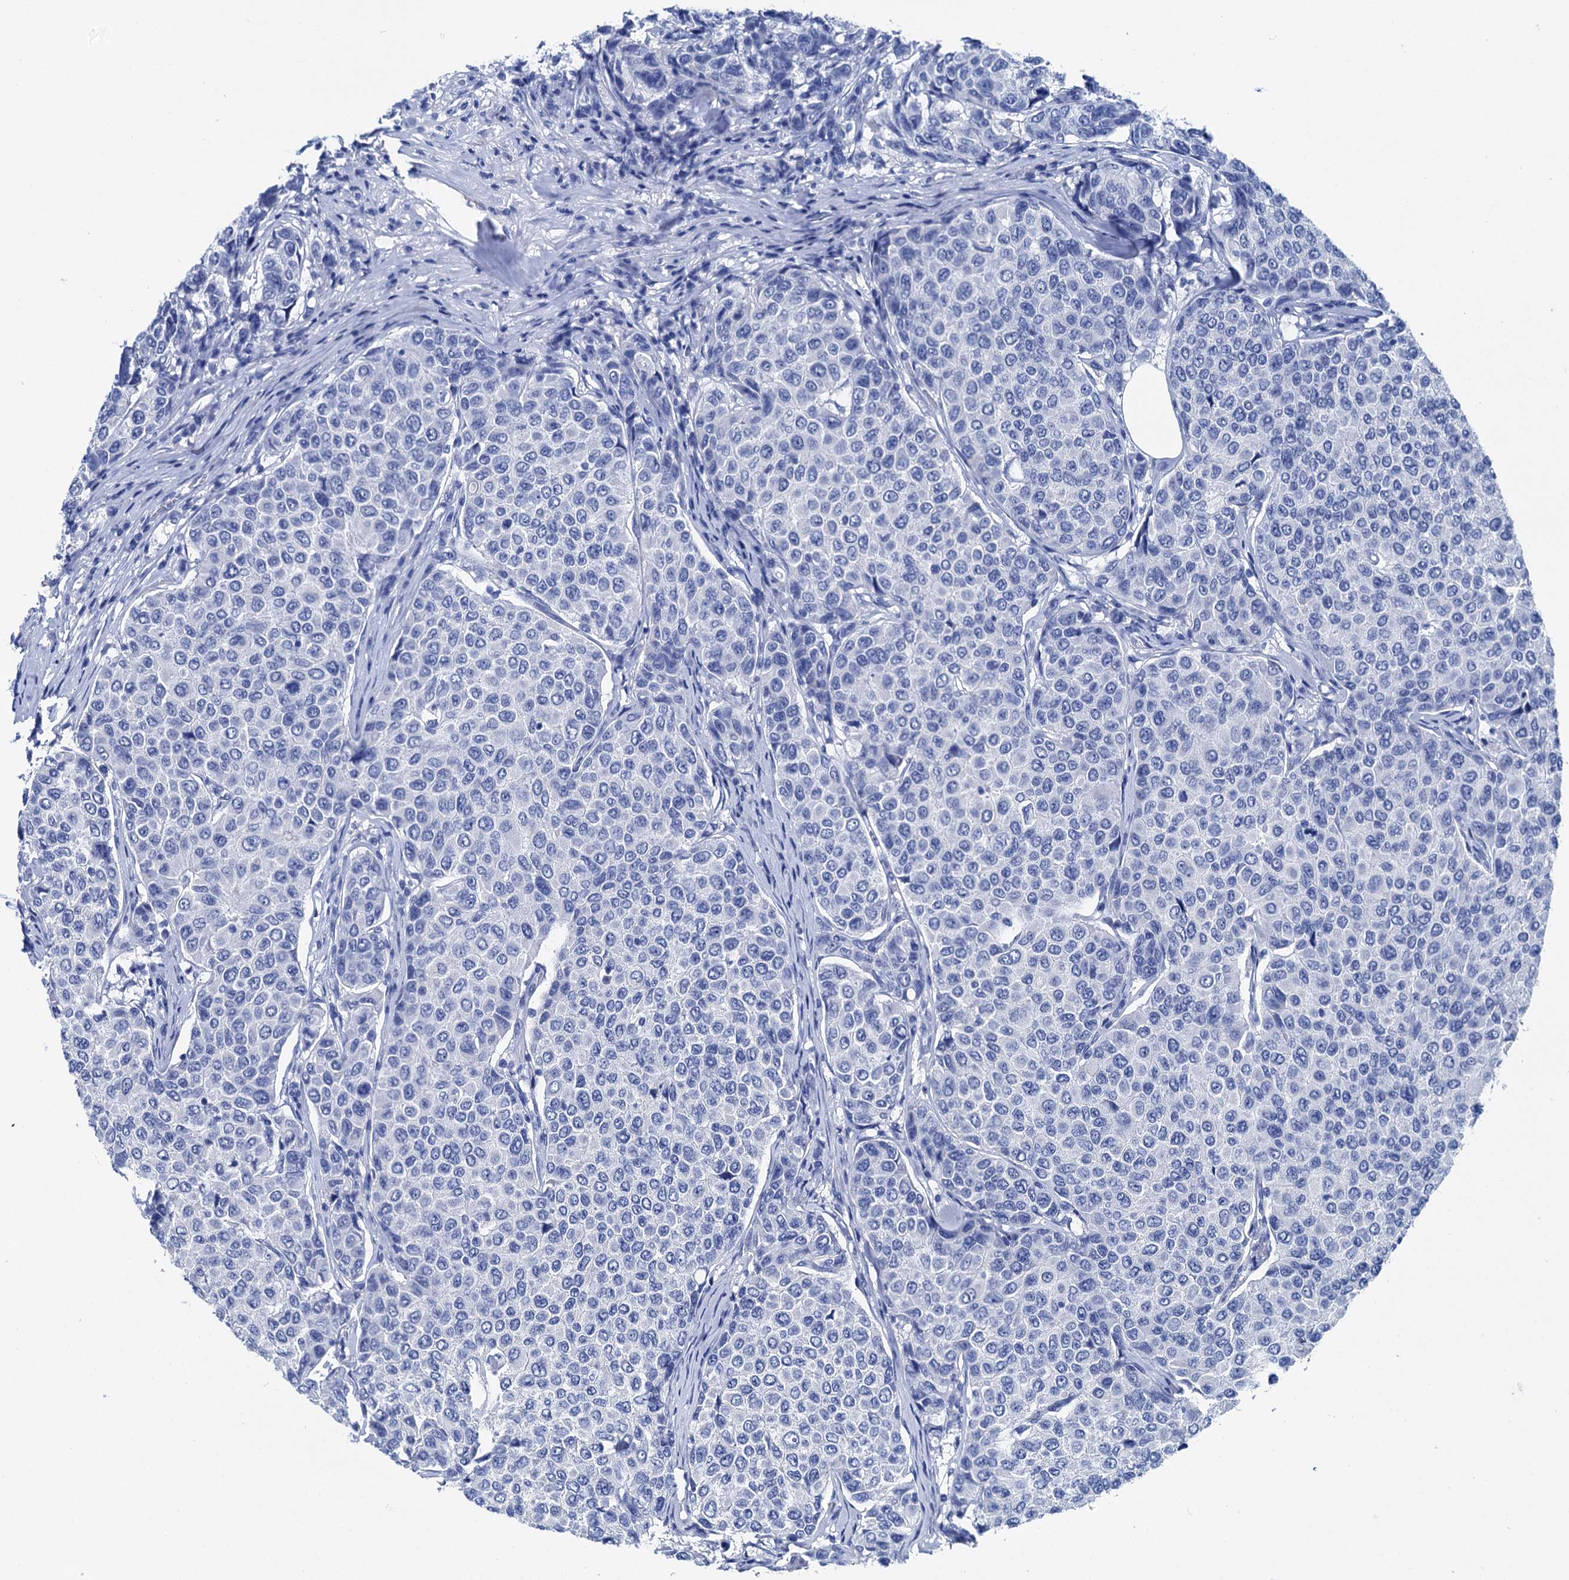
{"staining": {"intensity": "negative", "quantity": "none", "location": "none"}, "tissue": "breast cancer", "cell_type": "Tumor cells", "image_type": "cancer", "snomed": [{"axis": "morphology", "description": "Duct carcinoma"}, {"axis": "topography", "description": "Breast"}], "caption": "Immunohistochemical staining of human breast intraductal carcinoma shows no significant positivity in tumor cells.", "gene": "BRINP1", "patient": {"sex": "female", "age": 55}}